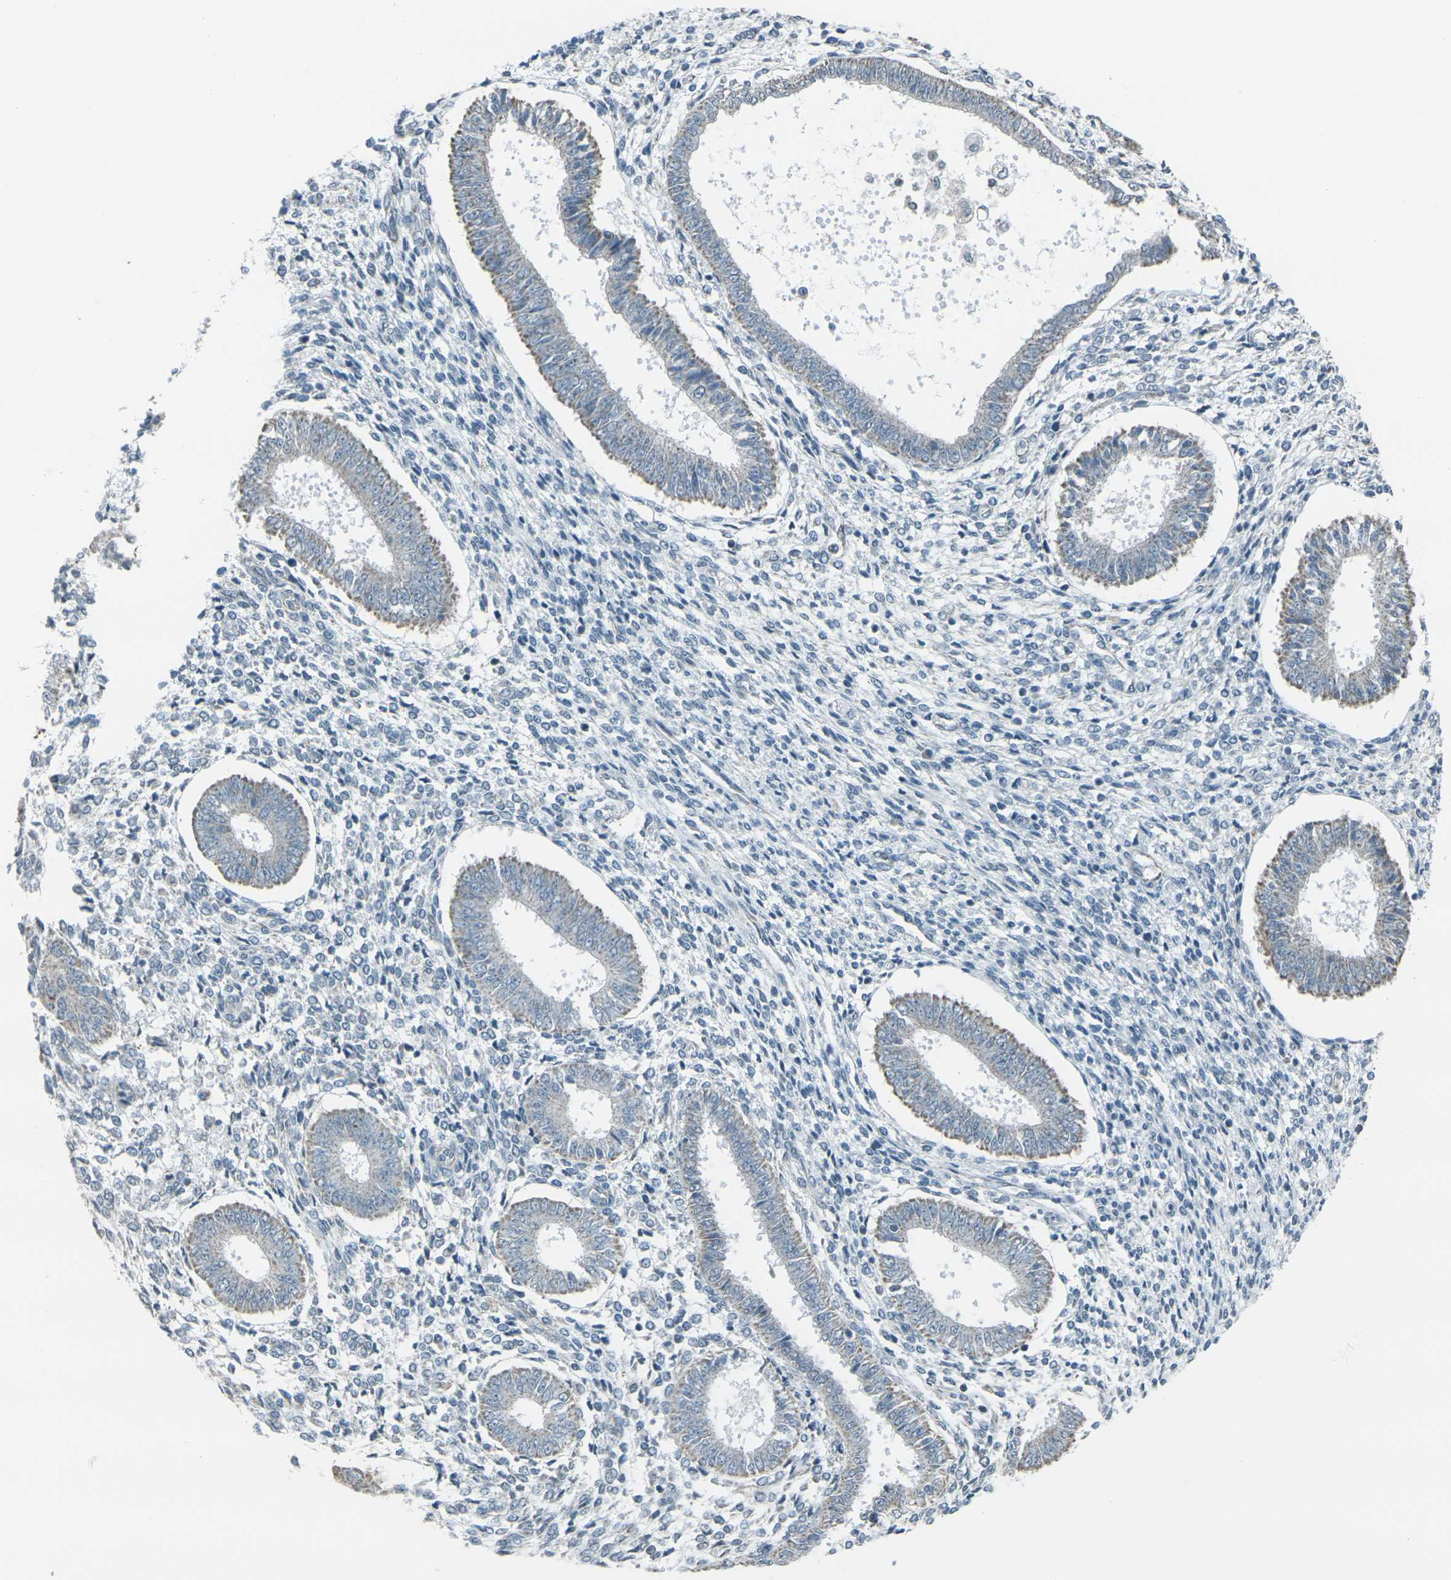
{"staining": {"intensity": "negative", "quantity": "none", "location": "none"}, "tissue": "endometrium", "cell_type": "Cells in endometrial stroma", "image_type": "normal", "snomed": [{"axis": "morphology", "description": "Normal tissue, NOS"}, {"axis": "topography", "description": "Endometrium"}], "caption": "The immunohistochemistry (IHC) image has no significant expression in cells in endometrial stroma of endometrium.", "gene": "H2BC1", "patient": {"sex": "female", "age": 35}}